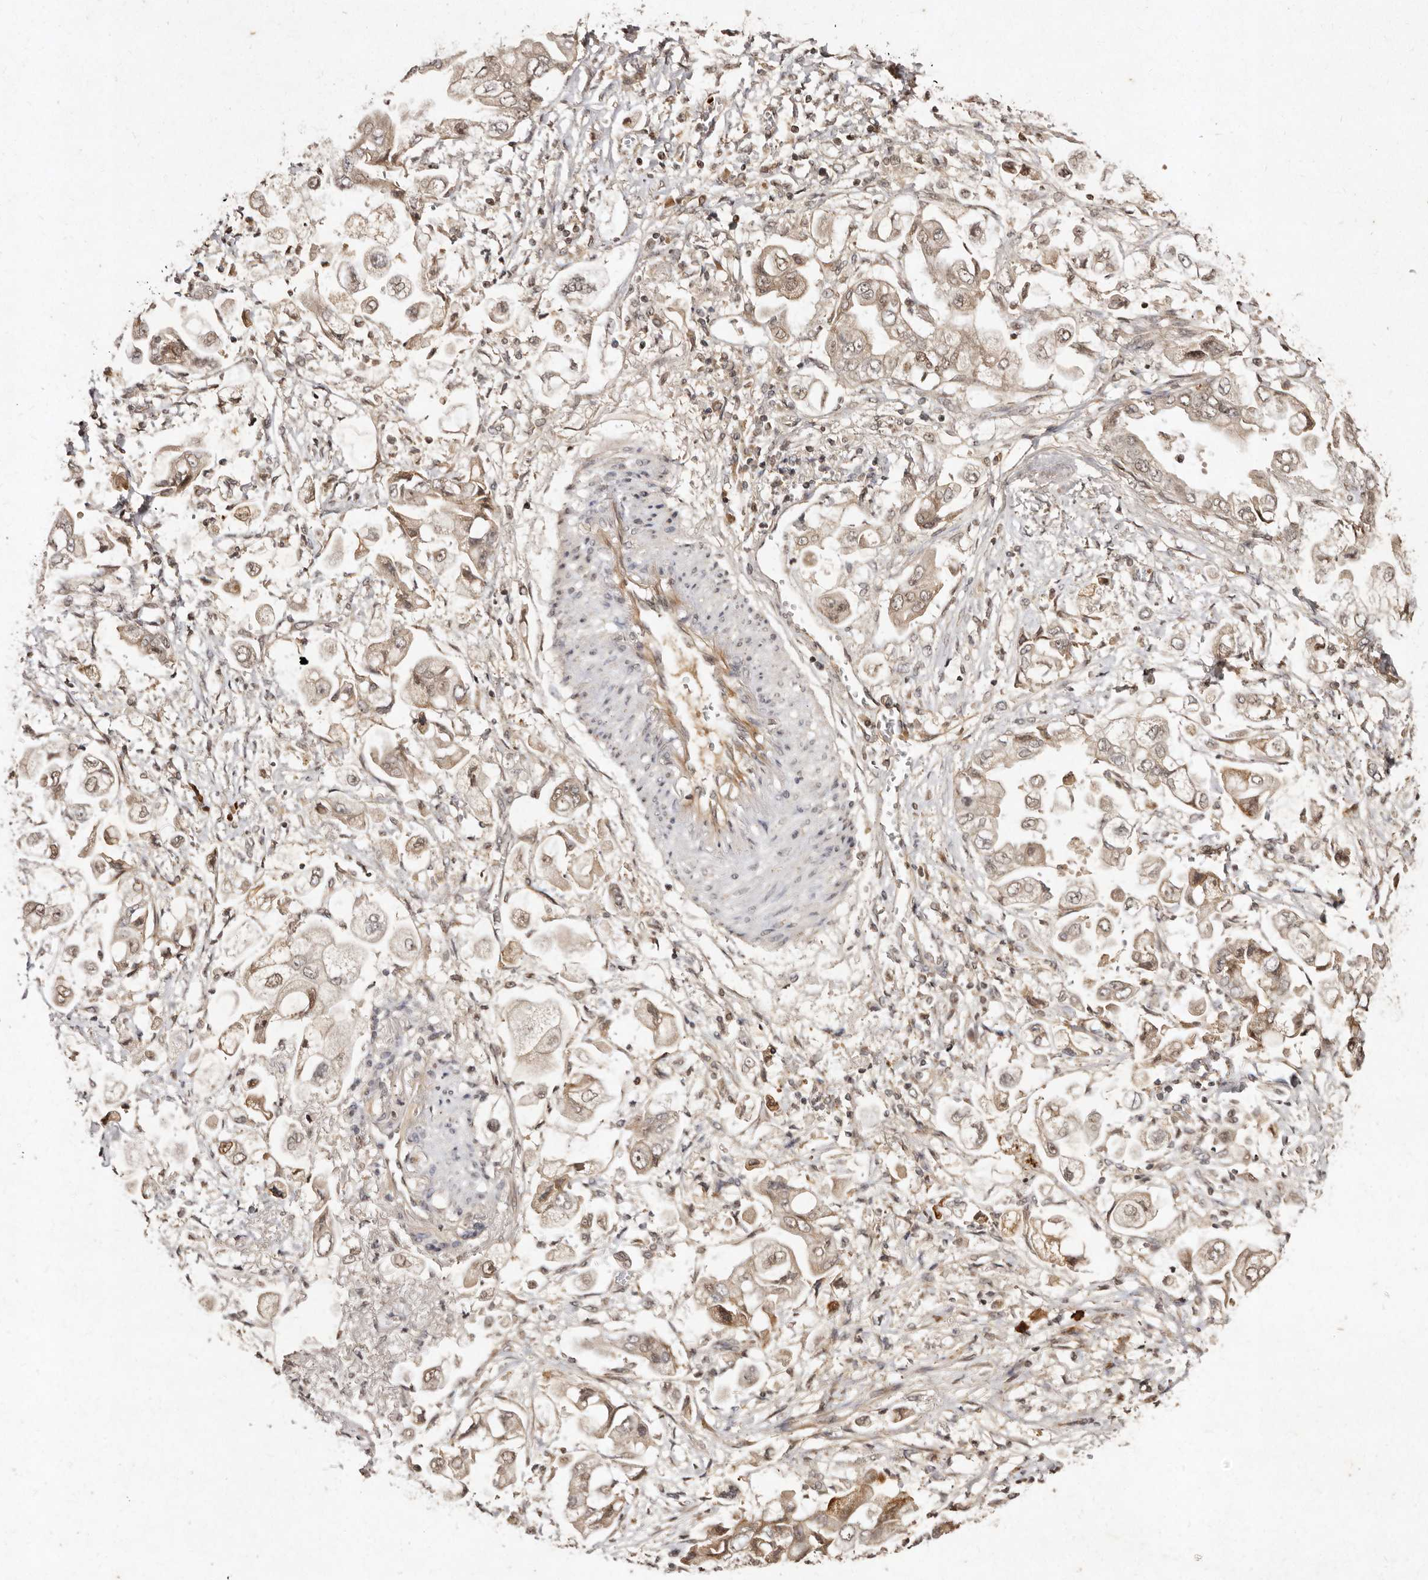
{"staining": {"intensity": "weak", "quantity": ">75%", "location": "cytoplasmic/membranous"}, "tissue": "stomach cancer", "cell_type": "Tumor cells", "image_type": "cancer", "snomed": [{"axis": "morphology", "description": "Adenocarcinoma, NOS"}, {"axis": "topography", "description": "Stomach"}], "caption": "Immunohistochemical staining of human stomach cancer reveals low levels of weak cytoplasmic/membranous protein positivity in approximately >75% of tumor cells. (DAB (3,3'-diaminobenzidine) IHC, brown staining for protein, blue staining for nuclei).", "gene": "LCORL", "patient": {"sex": "male", "age": 62}}